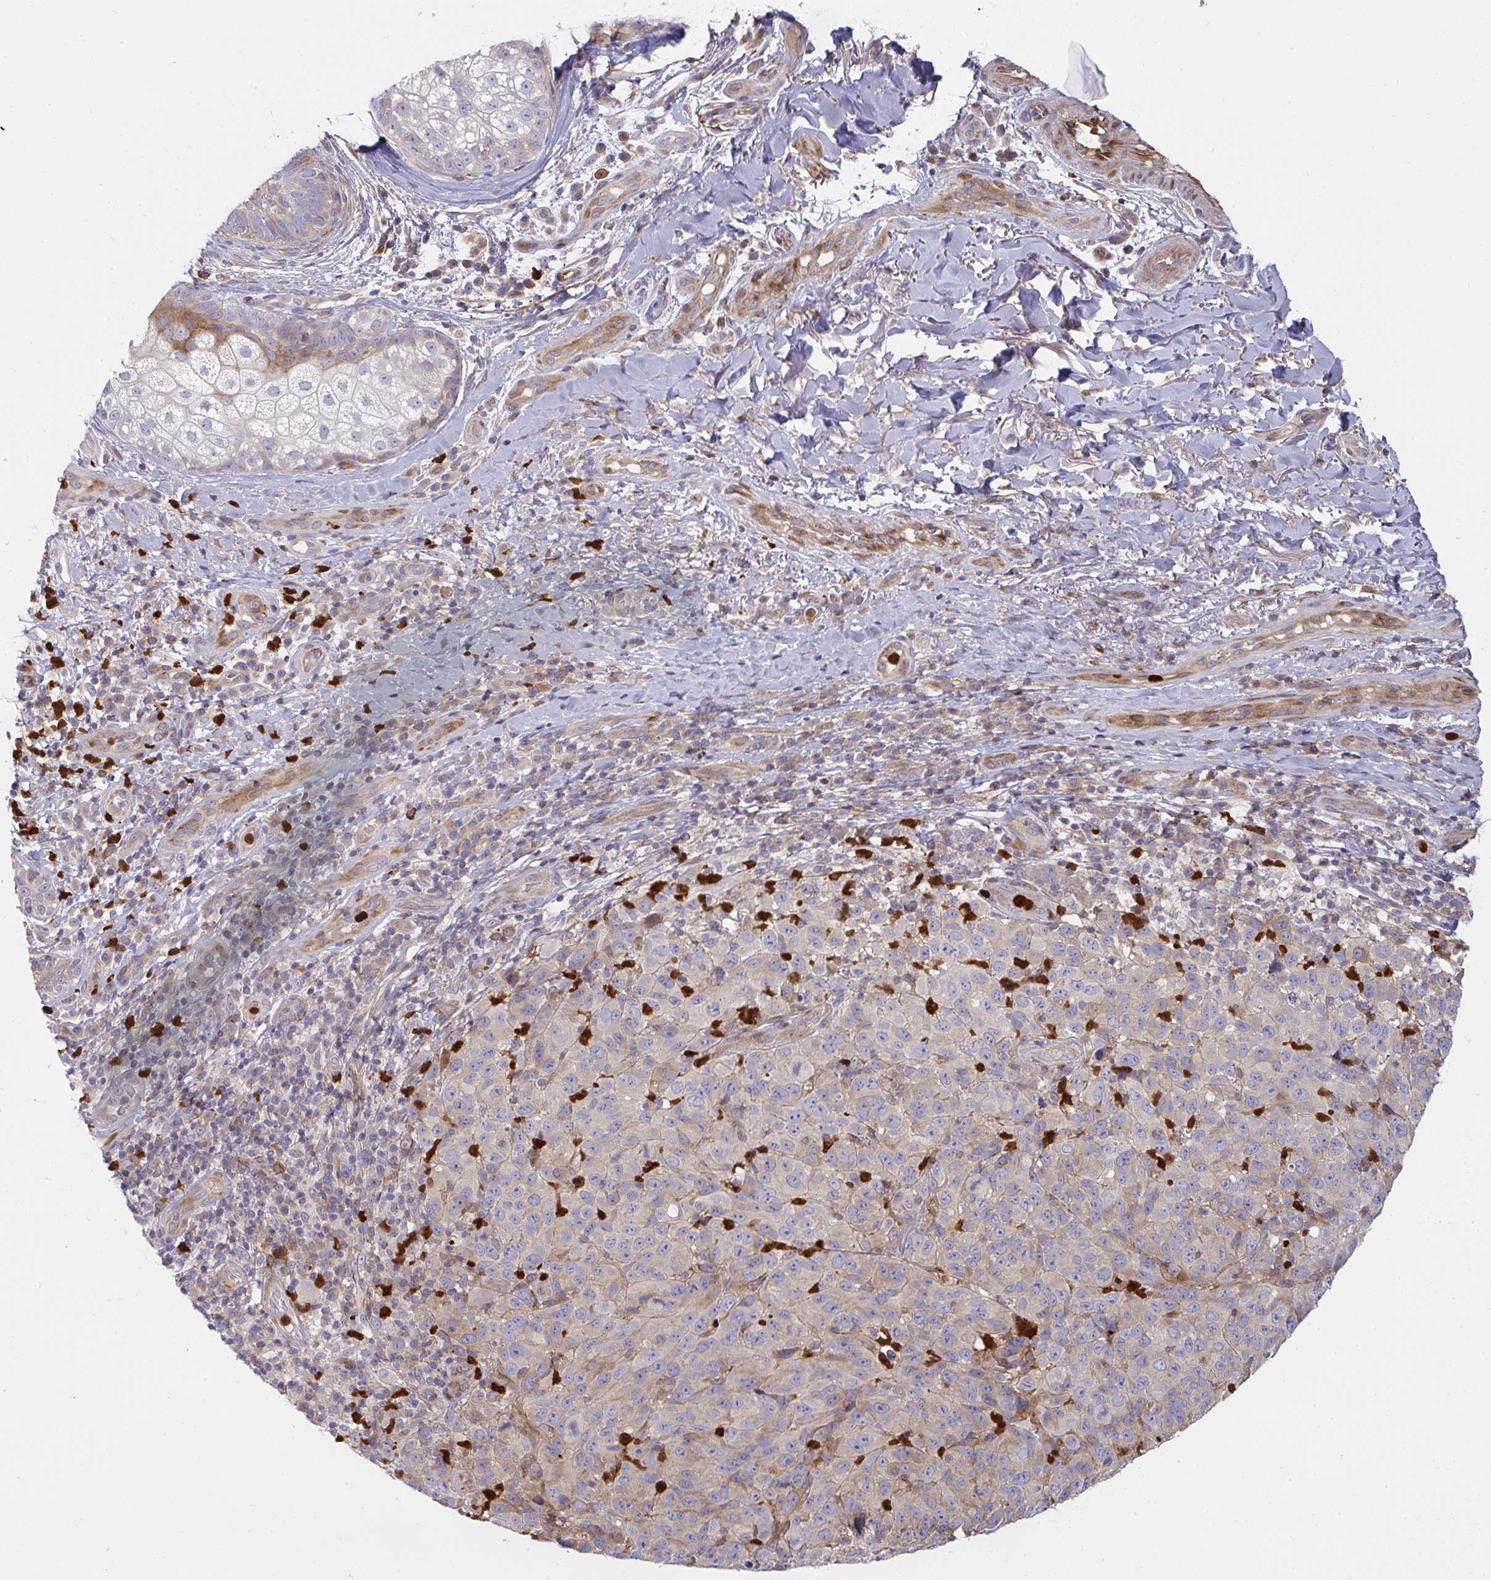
{"staining": {"intensity": "weak", "quantity": "25%-75%", "location": "cytoplasmic/membranous"}, "tissue": "melanoma", "cell_type": "Tumor cells", "image_type": "cancer", "snomed": [{"axis": "morphology", "description": "Malignant melanoma, NOS"}, {"axis": "topography", "description": "Skin"}], "caption": "This histopathology image shows IHC staining of human melanoma, with low weak cytoplasmic/membranous staining in about 25%-75% of tumor cells.", "gene": "CSF3R", "patient": {"sex": "male", "age": 85}}